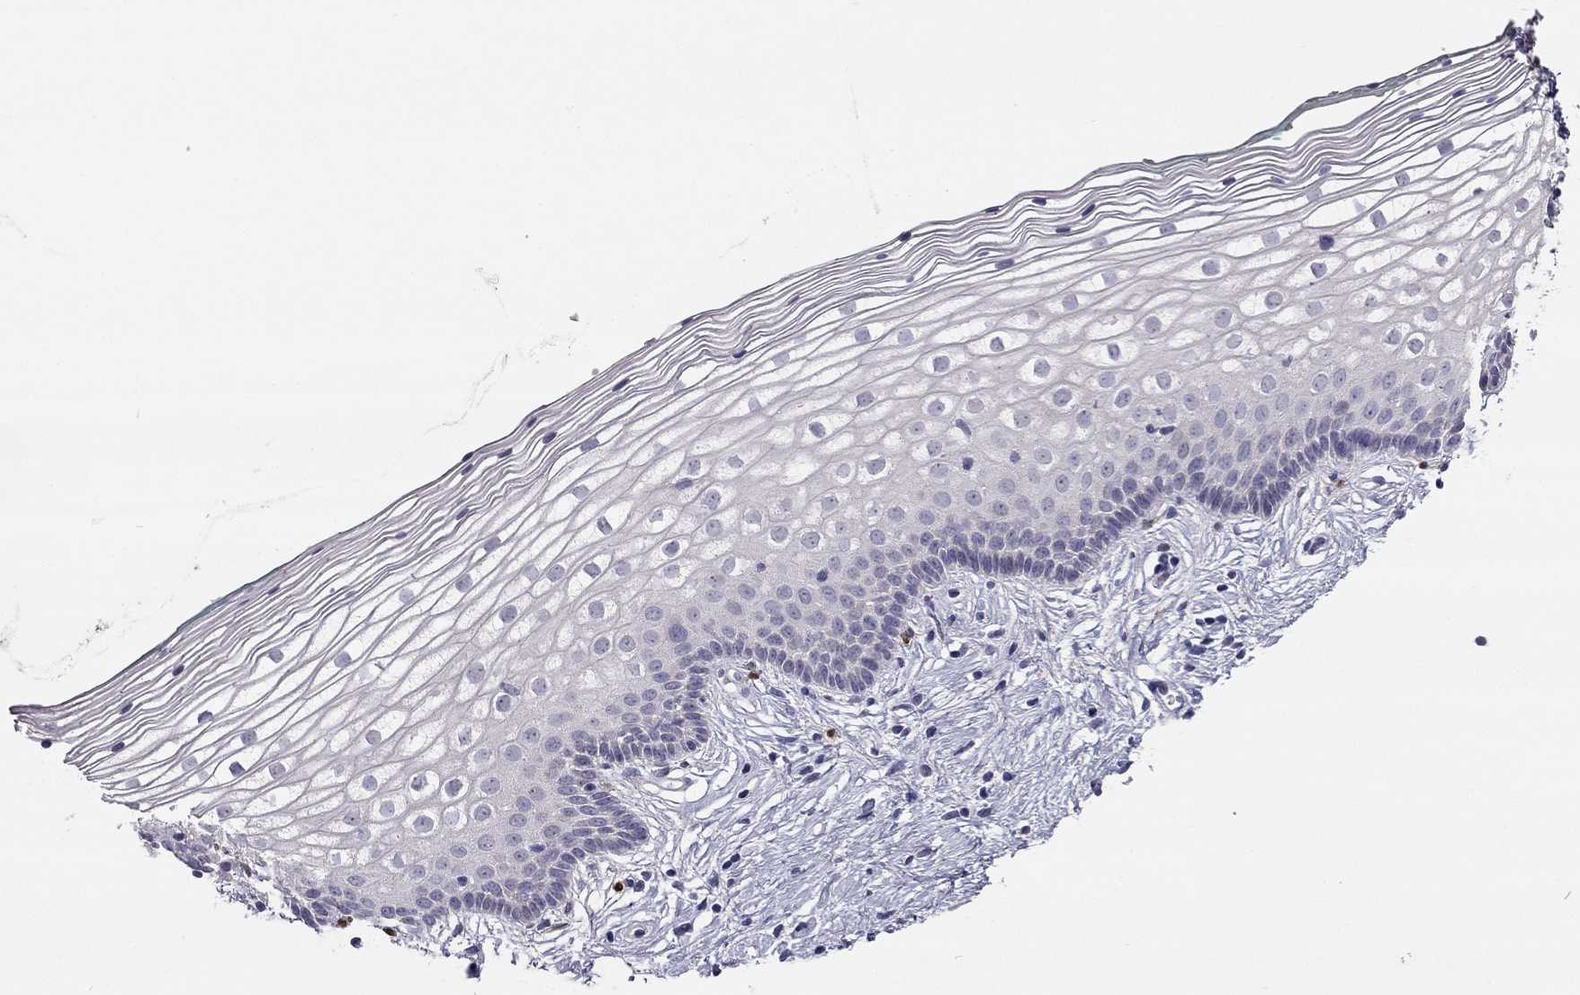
{"staining": {"intensity": "negative", "quantity": "none", "location": "none"}, "tissue": "vagina", "cell_type": "Squamous epithelial cells", "image_type": "normal", "snomed": [{"axis": "morphology", "description": "Normal tissue, NOS"}, {"axis": "topography", "description": "Vagina"}], "caption": "High power microscopy micrograph of an IHC histopathology image of benign vagina, revealing no significant expression in squamous epithelial cells.", "gene": "CALB2", "patient": {"sex": "female", "age": 36}}